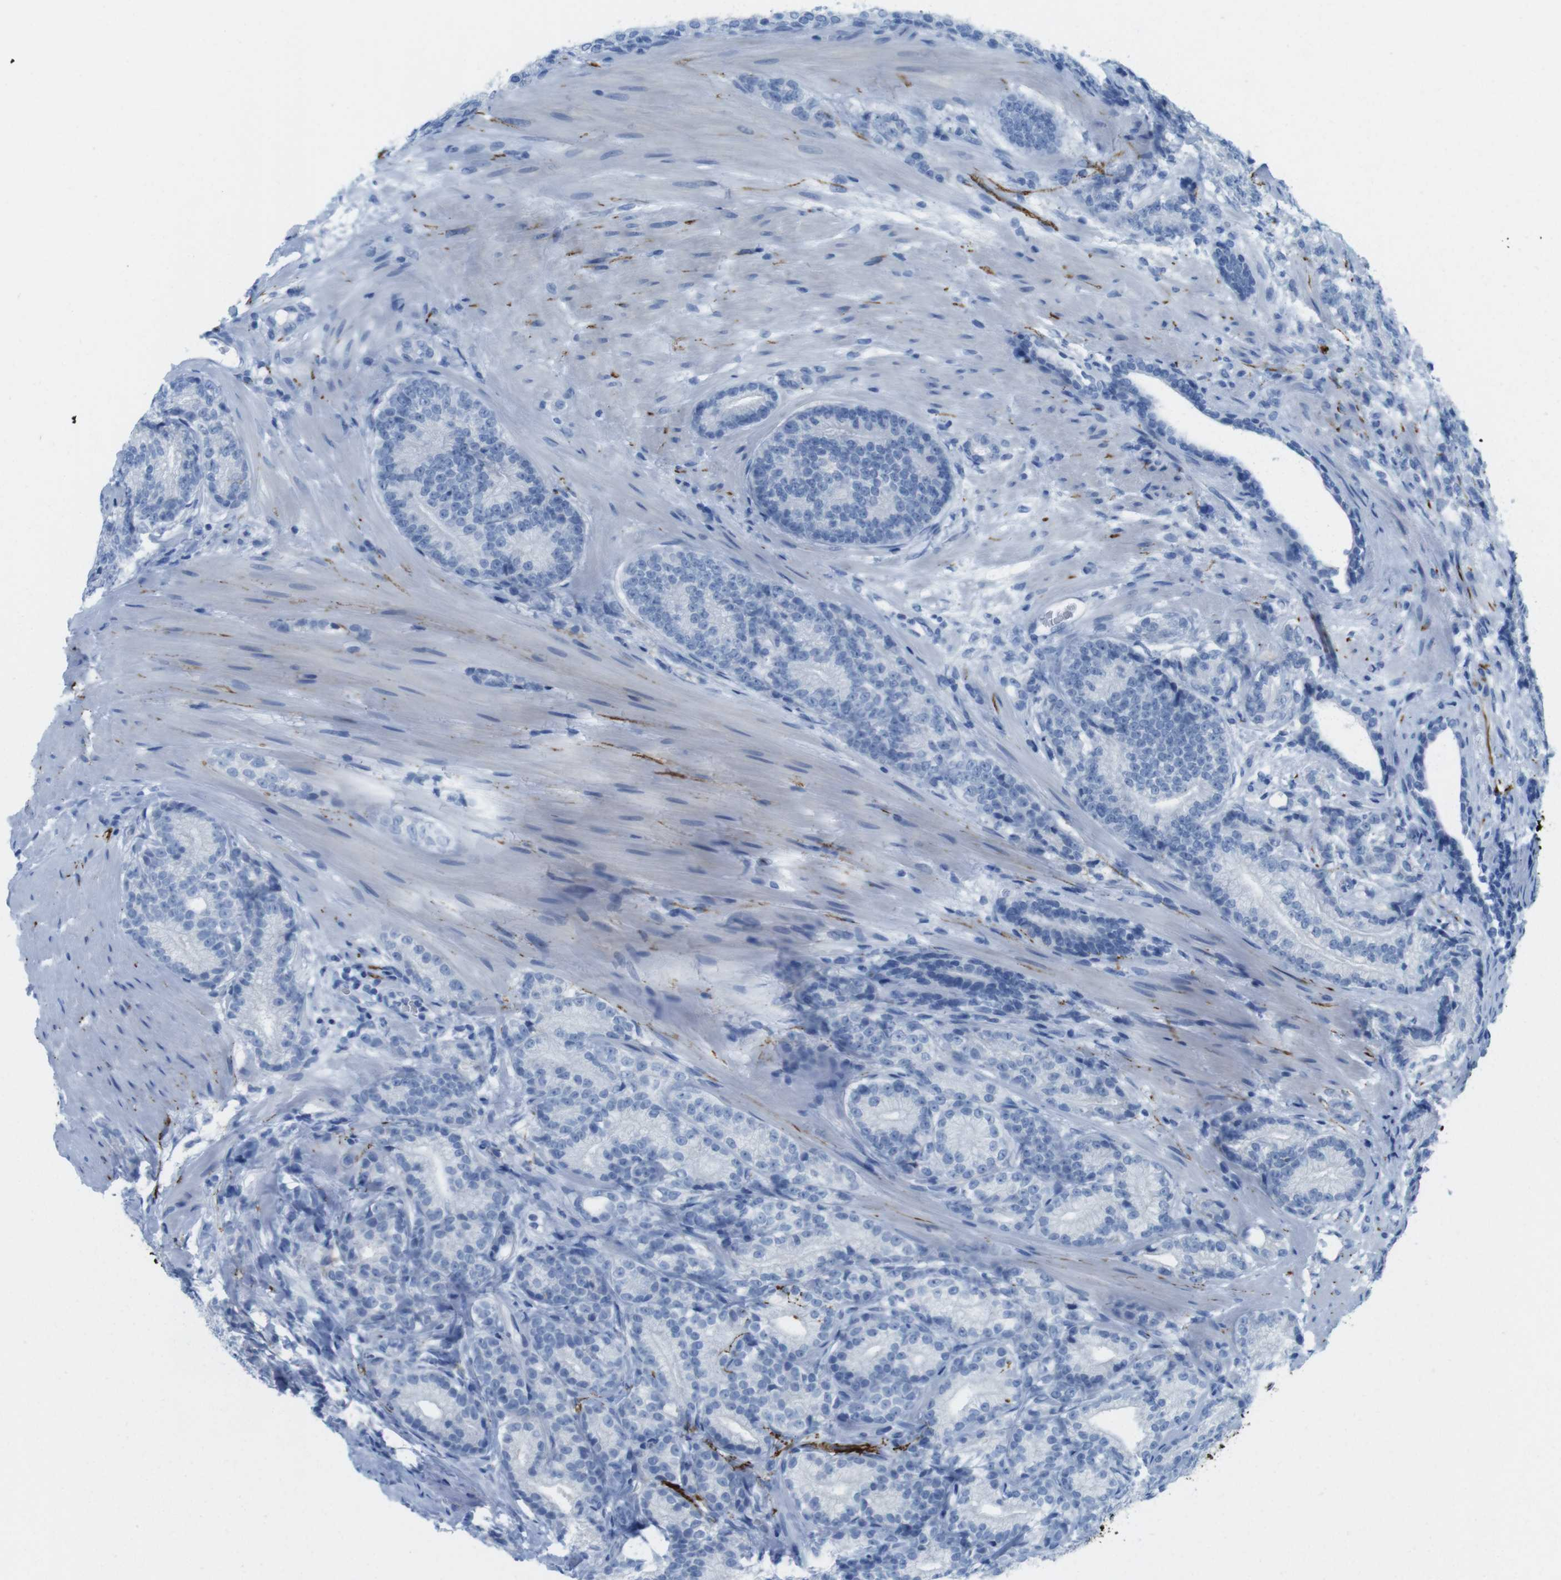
{"staining": {"intensity": "negative", "quantity": "none", "location": "none"}, "tissue": "prostate cancer", "cell_type": "Tumor cells", "image_type": "cancer", "snomed": [{"axis": "morphology", "description": "Adenocarcinoma, High grade"}, {"axis": "topography", "description": "Prostate"}], "caption": "Micrograph shows no protein expression in tumor cells of prostate high-grade adenocarcinoma tissue.", "gene": "GAP43", "patient": {"sex": "male", "age": 61}}